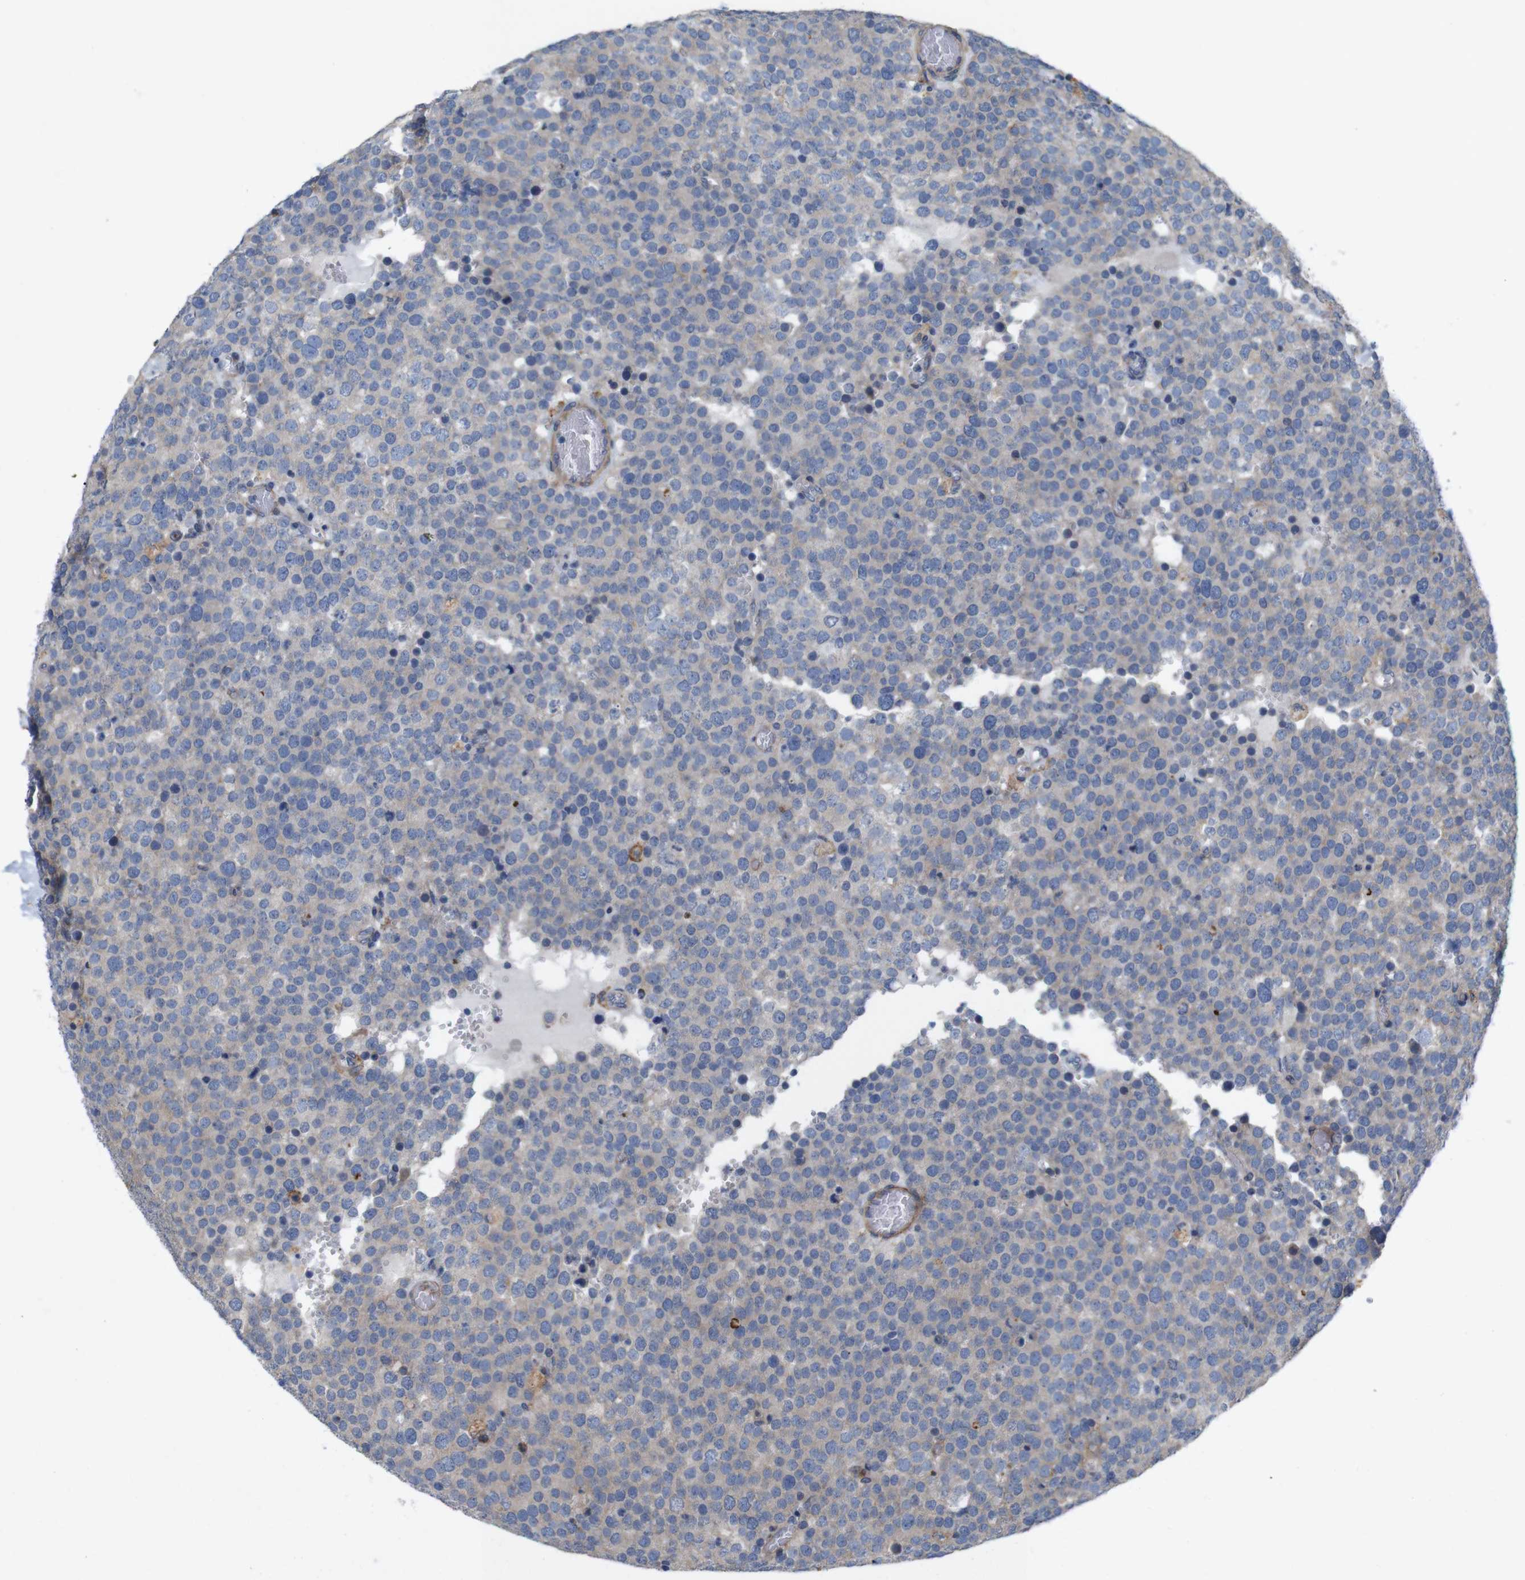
{"staining": {"intensity": "weak", "quantity": ">75%", "location": "cytoplasmic/membranous"}, "tissue": "testis cancer", "cell_type": "Tumor cells", "image_type": "cancer", "snomed": [{"axis": "morphology", "description": "Normal tissue, NOS"}, {"axis": "morphology", "description": "Seminoma, NOS"}, {"axis": "topography", "description": "Testis"}], "caption": "High-power microscopy captured an immunohistochemistry micrograph of testis seminoma, revealing weak cytoplasmic/membranous positivity in about >75% of tumor cells.", "gene": "SIGLEC8", "patient": {"sex": "male", "age": 71}}